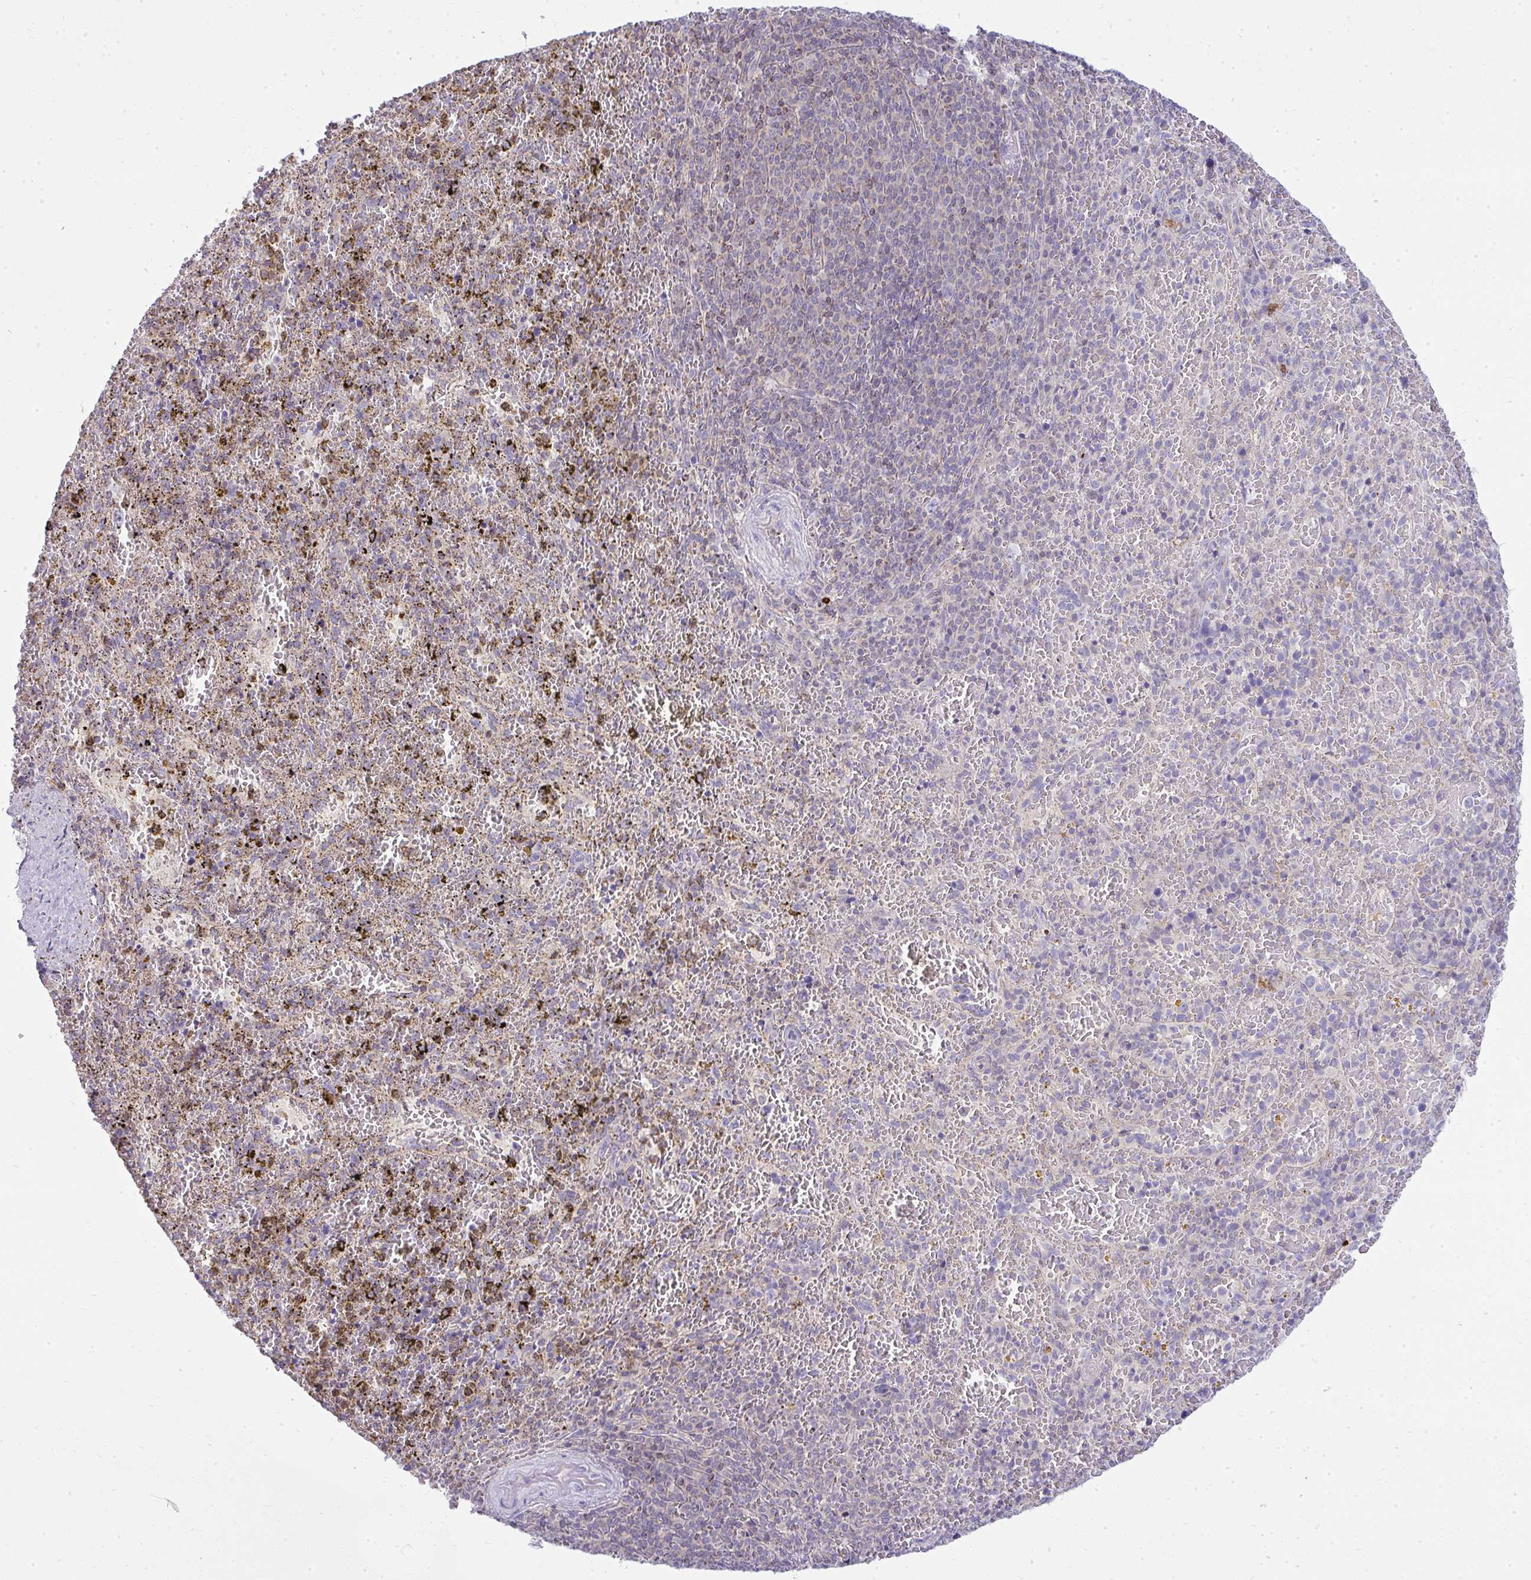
{"staining": {"intensity": "weak", "quantity": "<25%", "location": "cytoplasmic/membranous"}, "tissue": "spleen", "cell_type": "Cells in red pulp", "image_type": "normal", "snomed": [{"axis": "morphology", "description": "Normal tissue, NOS"}, {"axis": "topography", "description": "Spleen"}], "caption": "DAB immunohistochemical staining of benign human spleen shows no significant expression in cells in red pulp. (Immunohistochemistry, brightfield microscopy, high magnification).", "gene": "VPS4B", "patient": {"sex": "female", "age": 50}}